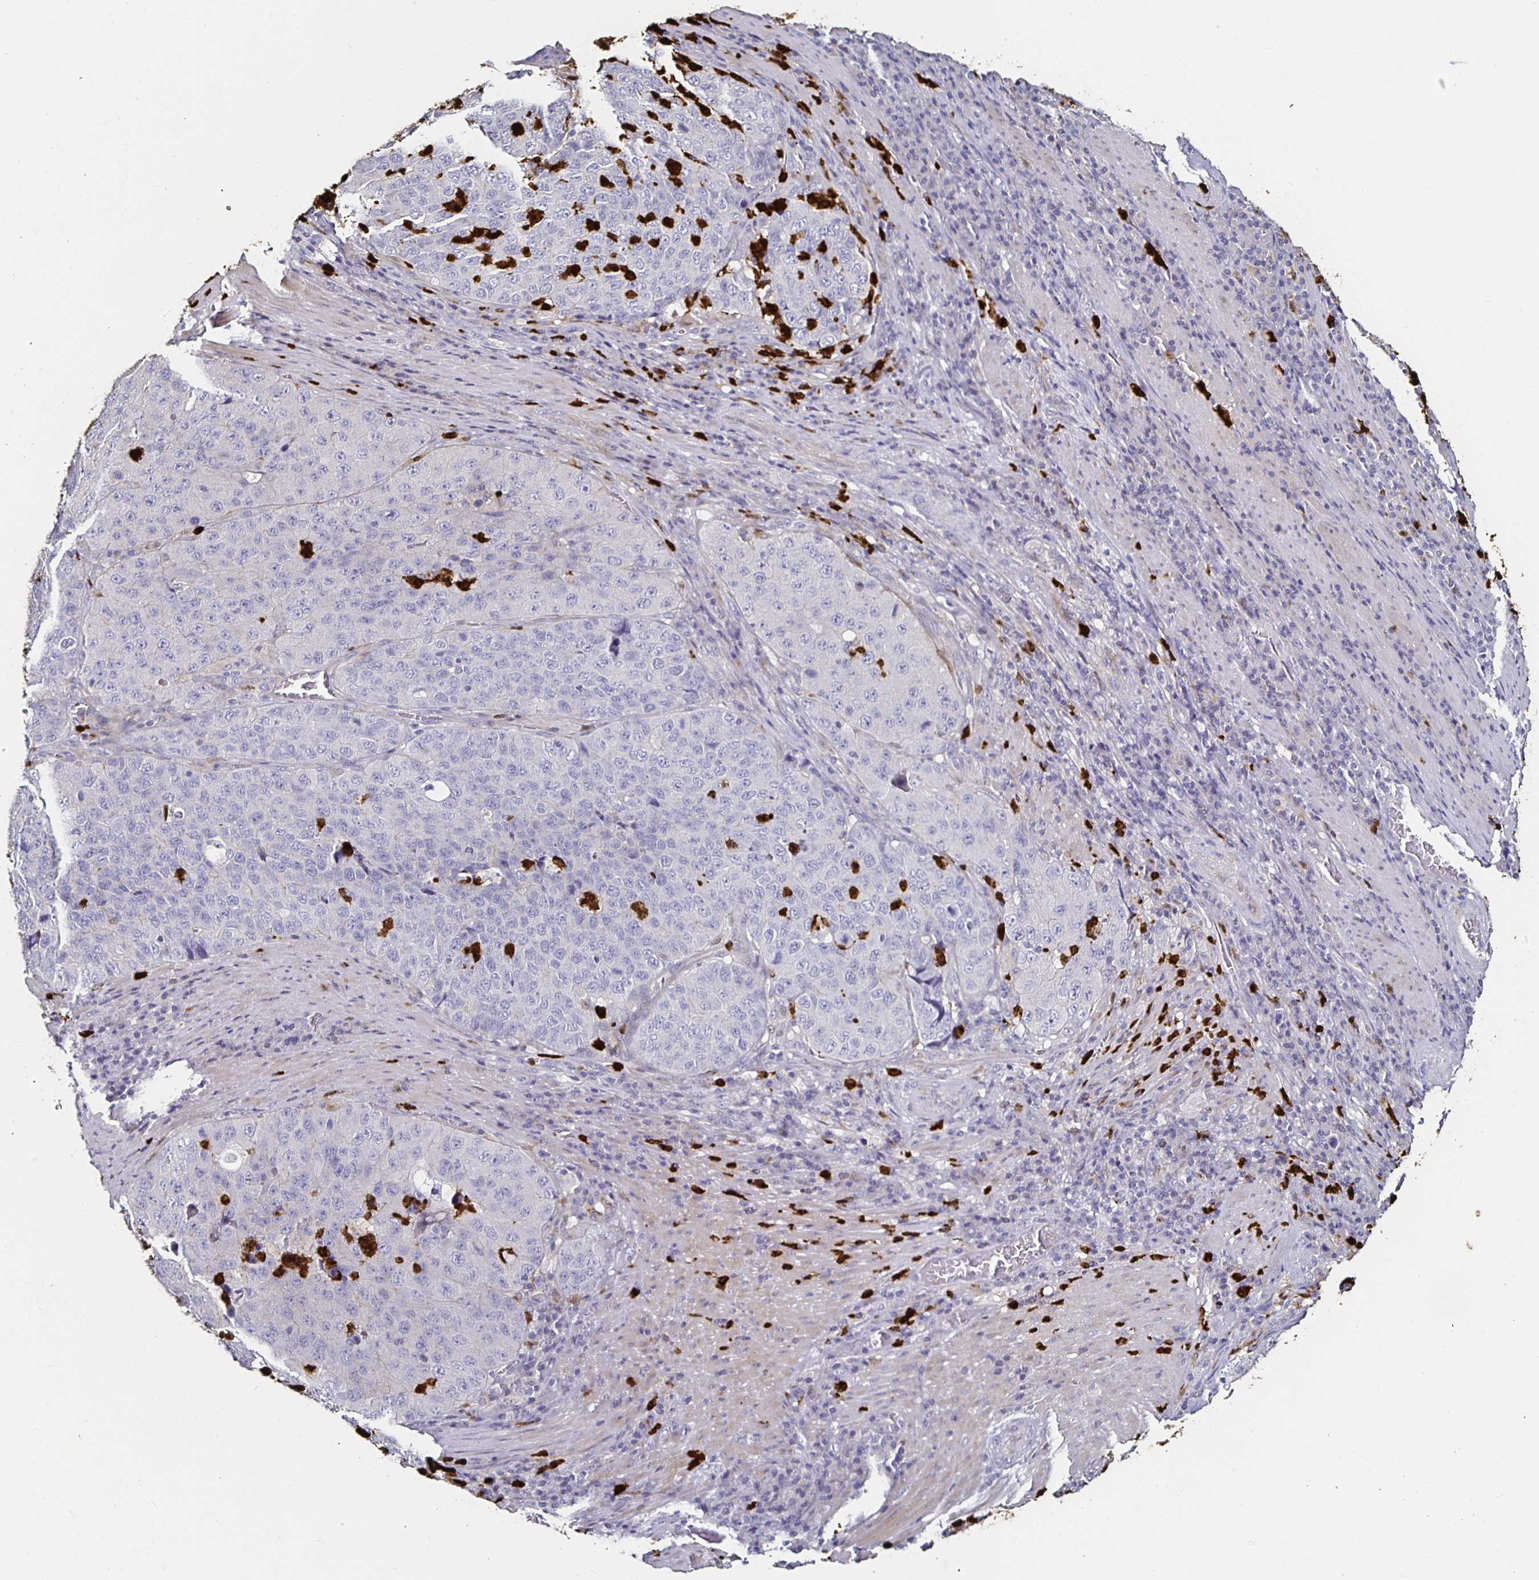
{"staining": {"intensity": "negative", "quantity": "none", "location": "none"}, "tissue": "stomach cancer", "cell_type": "Tumor cells", "image_type": "cancer", "snomed": [{"axis": "morphology", "description": "Adenocarcinoma, NOS"}, {"axis": "topography", "description": "Stomach"}], "caption": "Immunohistochemistry micrograph of neoplastic tissue: human adenocarcinoma (stomach) stained with DAB (3,3'-diaminobenzidine) reveals no significant protein expression in tumor cells. (Stains: DAB immunohistochemistry (IHC) with hematoxylin counter stain, Microscopy: brightfield microscopy at high magnification).", "gene": "TLR4", "patient": {"sex": "male", "age": 71}}